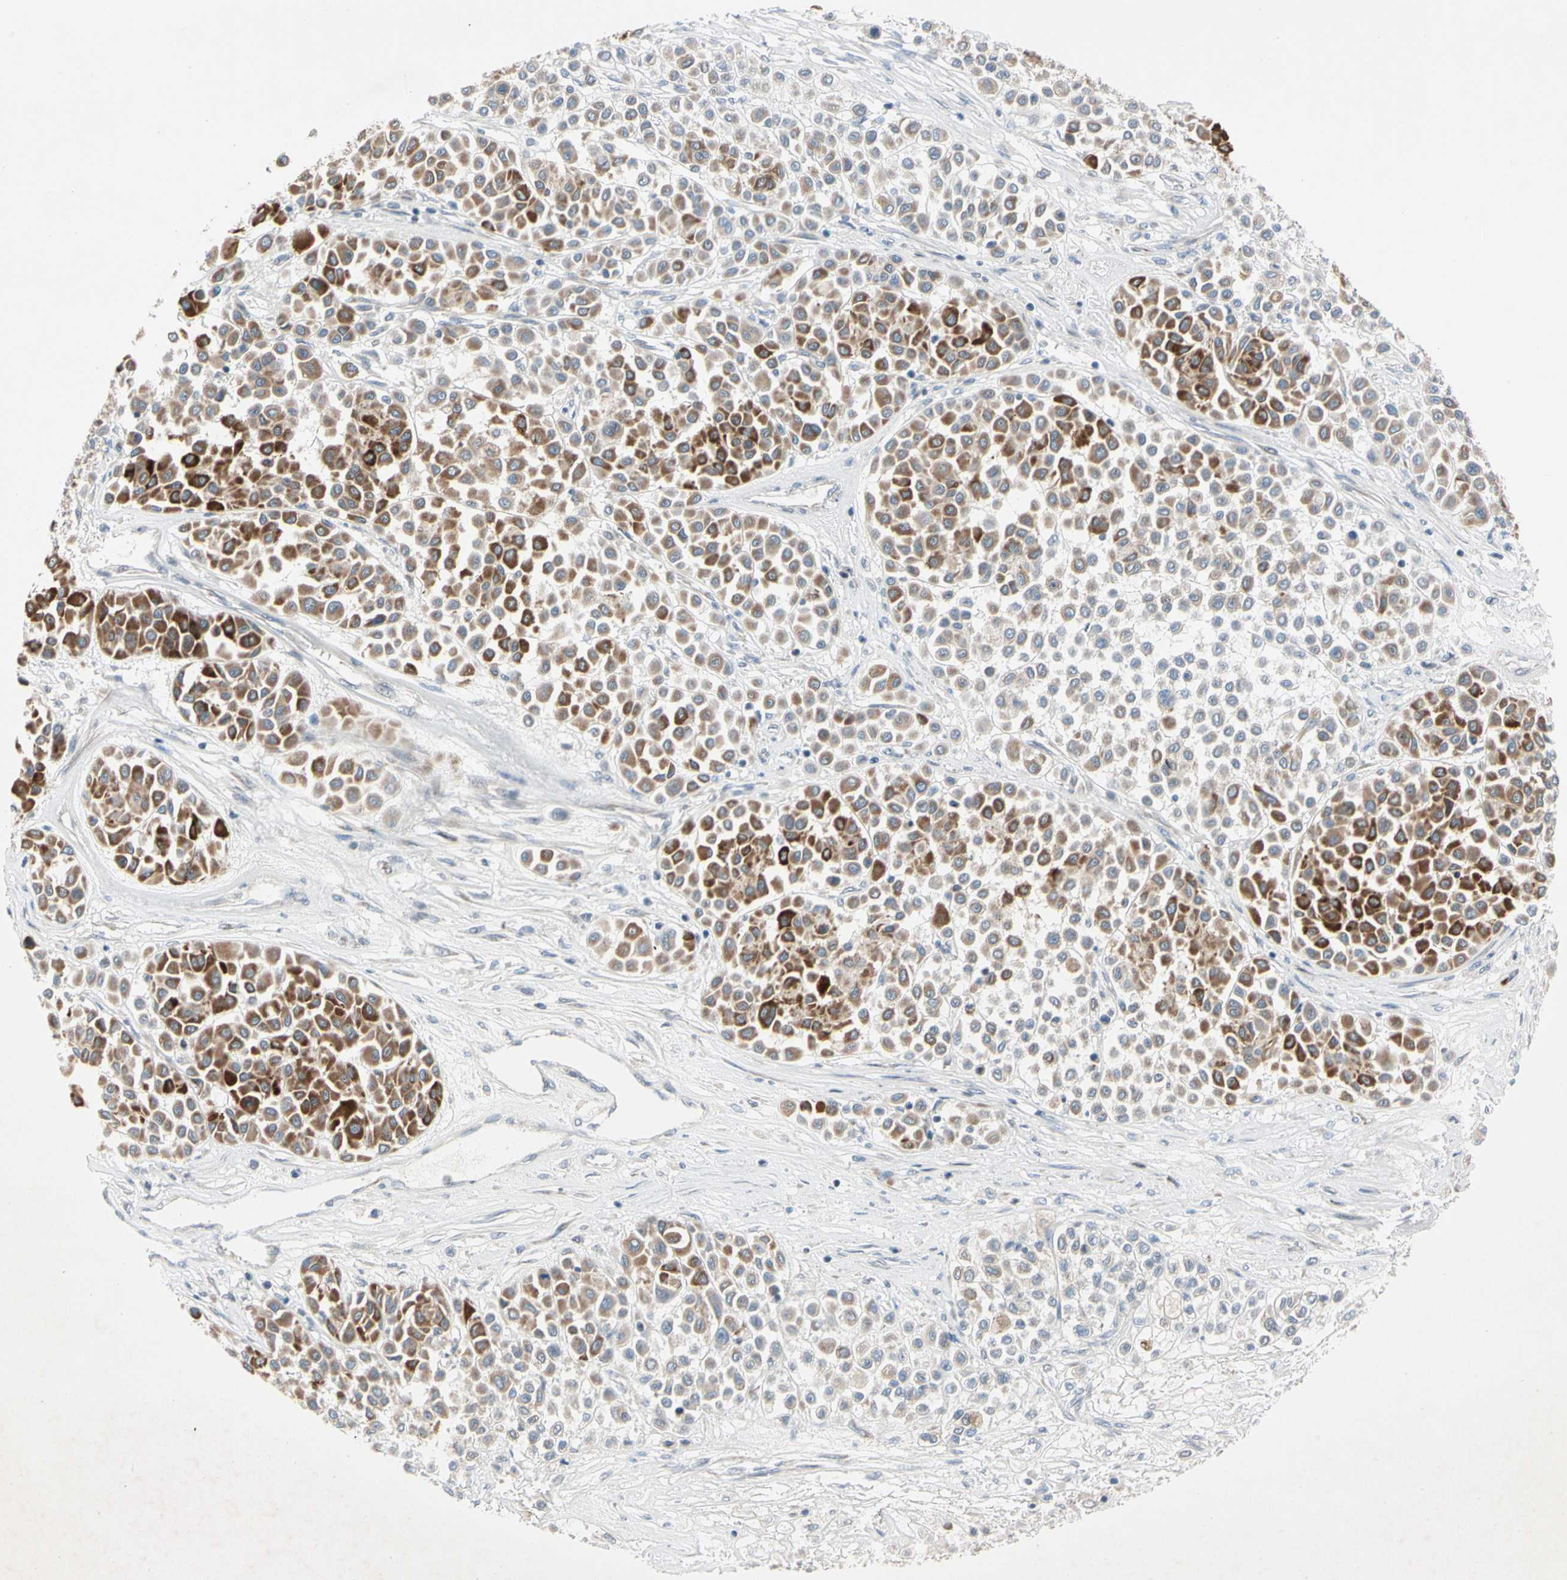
{"staining": {"intensity": "strong", "quantity": ">75%", "location": "cytoplasmic/membranous"}, "tissue": "melanoma", "cell_type": "Tumor cells", "image_type": "cancer", "snomed": [{"axis": "morphology", "description": "Malignant melanoma, Metastatic site"}, {"axis": "topography", "description": "Soft tissue"}], "caption": "Malignant melanoma (metastatic site) stained with a protein marker exhibits strong staining in tumor cells.", "gene": "MARK1", "patient": {"sex": "male", "age": 41}}